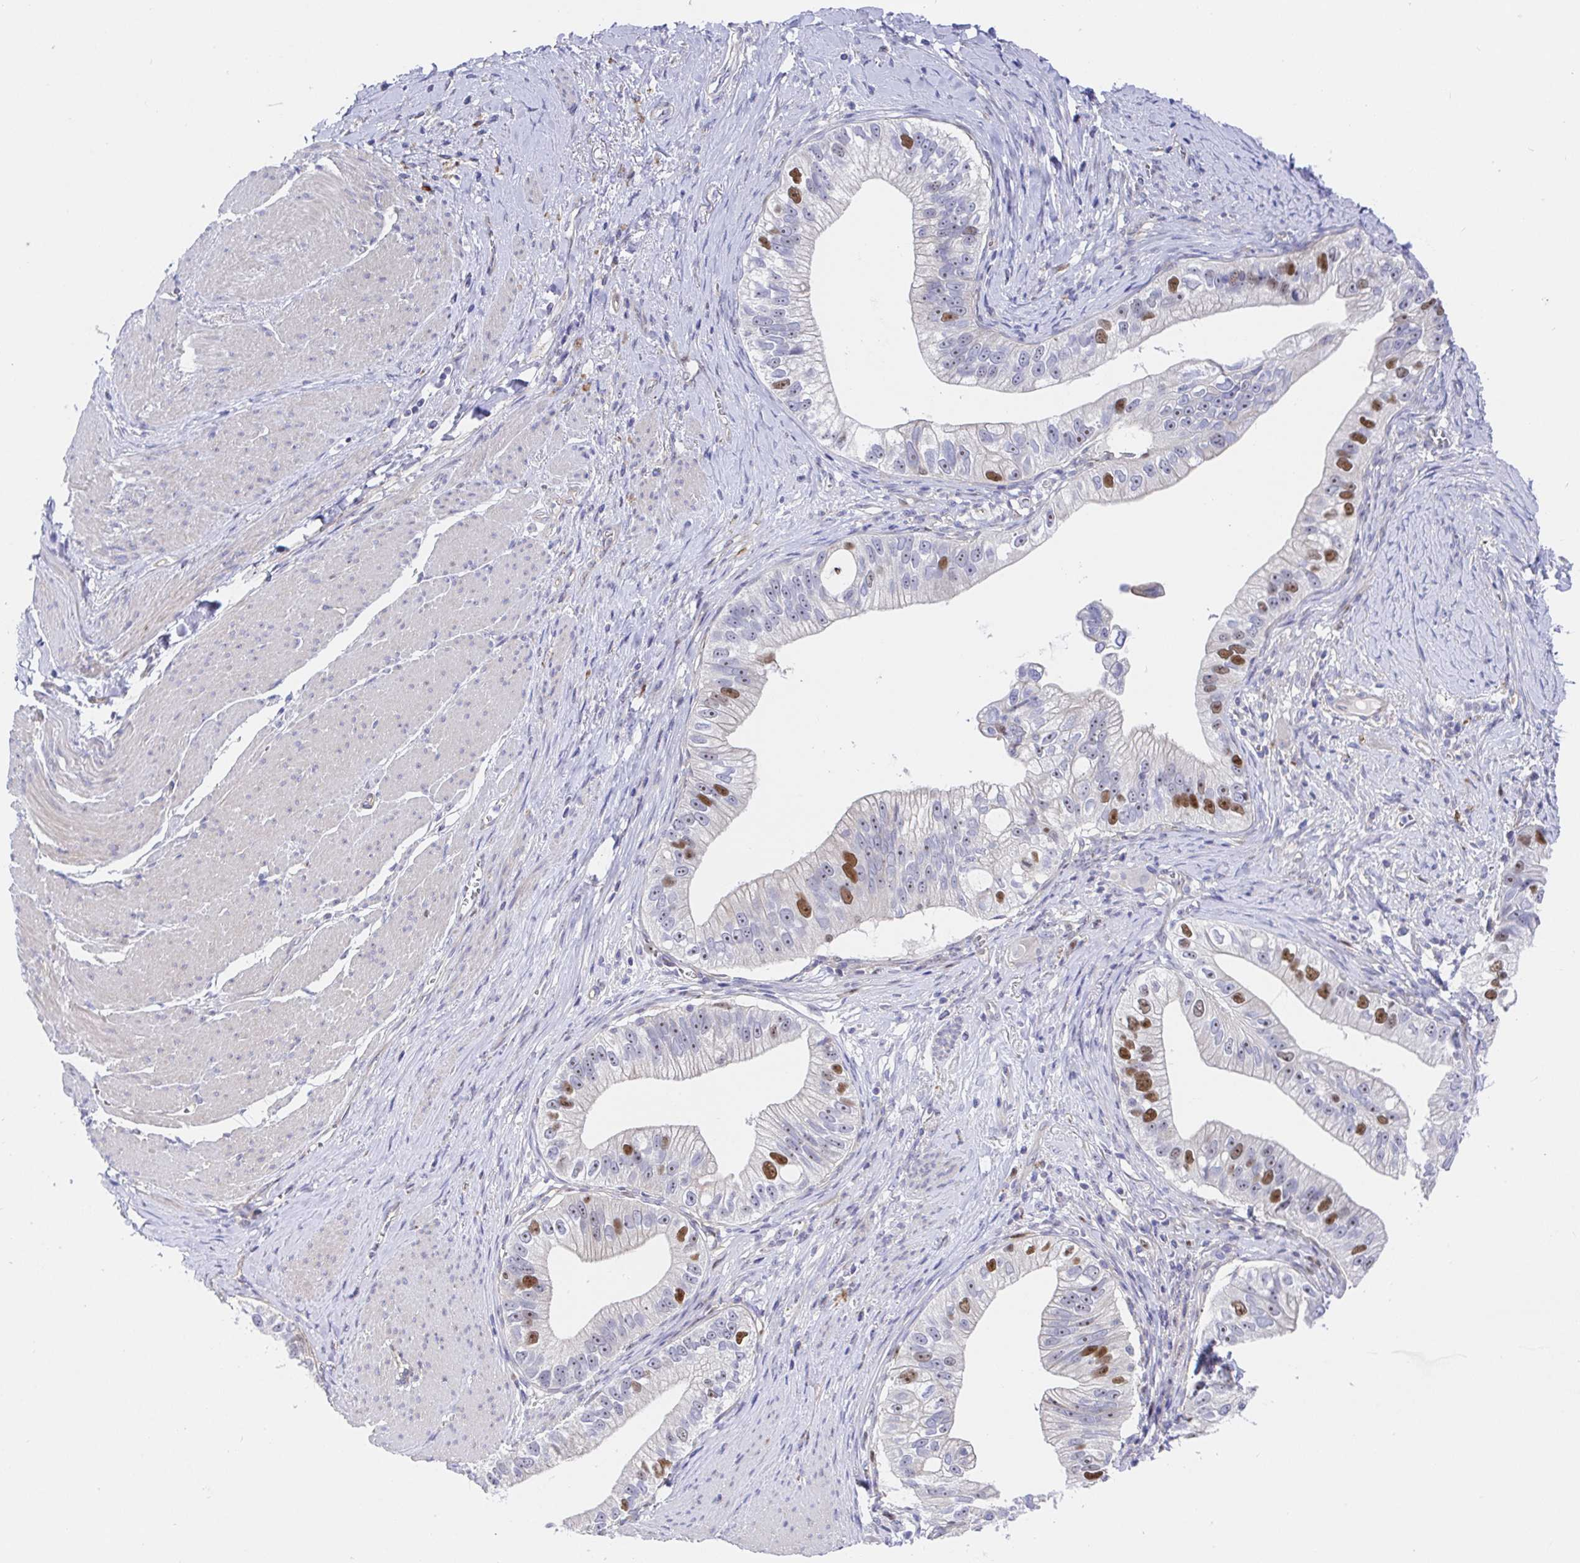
{"staining": {"intensity": "strong", "quantity": "<25%", "location": "nuclear"}, "tissue": "pancreatic cancer", "cell_type": "Tumor cells", "image_type": "cancer", "snomed": [{"axis": "morphology", "description": "Adenocarcinoma, NOS"}, {"axis": "topography", "description": "Pancreas"}], "caption": "The photomicrograph shows staining of pancreatic cancer, revealing strong nuclear protein positivity (brown color) within tumor cells.", "gene": "TIMELESS", "patient": {"sex": "male", "age": 70}}